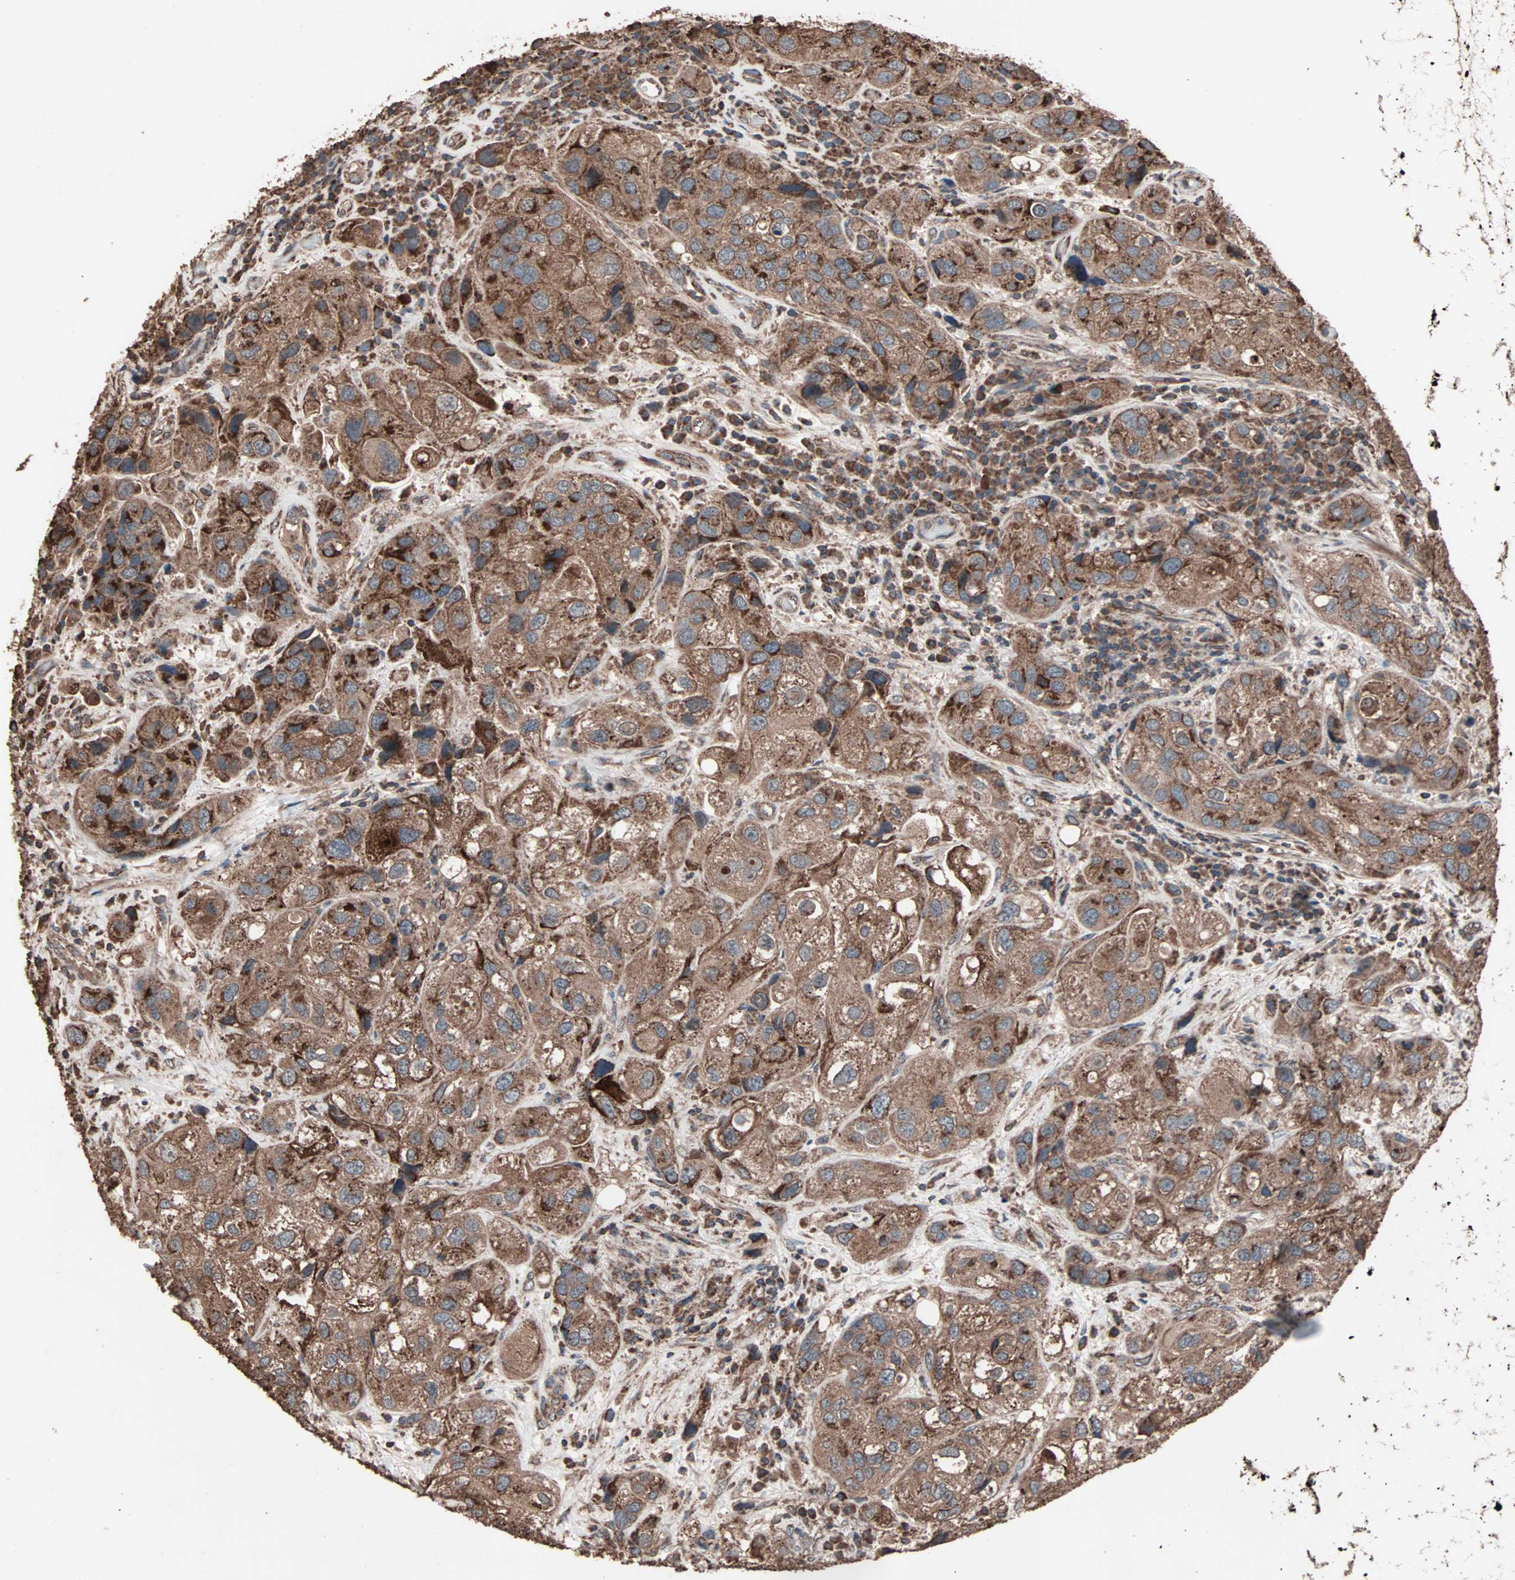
{"staining": {"intensity": "strong", "quantity": ">75%", "location": "cytoplasmic/membranous"}, "tissue": "urothelial cancer", "cell_type": "Tumor cells", "image_type": "cancer", "snomed": [{"axis": "morphology", "description": "Urothelial carcinoma, High grade"}, {"axis": "topography", "description": "Urinary bladder"}], "caption": "IHC image of neoplastic tissue: human urothelial carcinoma (high-grade) stained using IHC shows high levels of strong protein expression localized specifically in the cytoplasmic/membranous of tumor cells, appearing as a cytoplasmic/membranous brown color.", "gene": "MRPL2", "patient": {"sex": "female", "age": 64}}